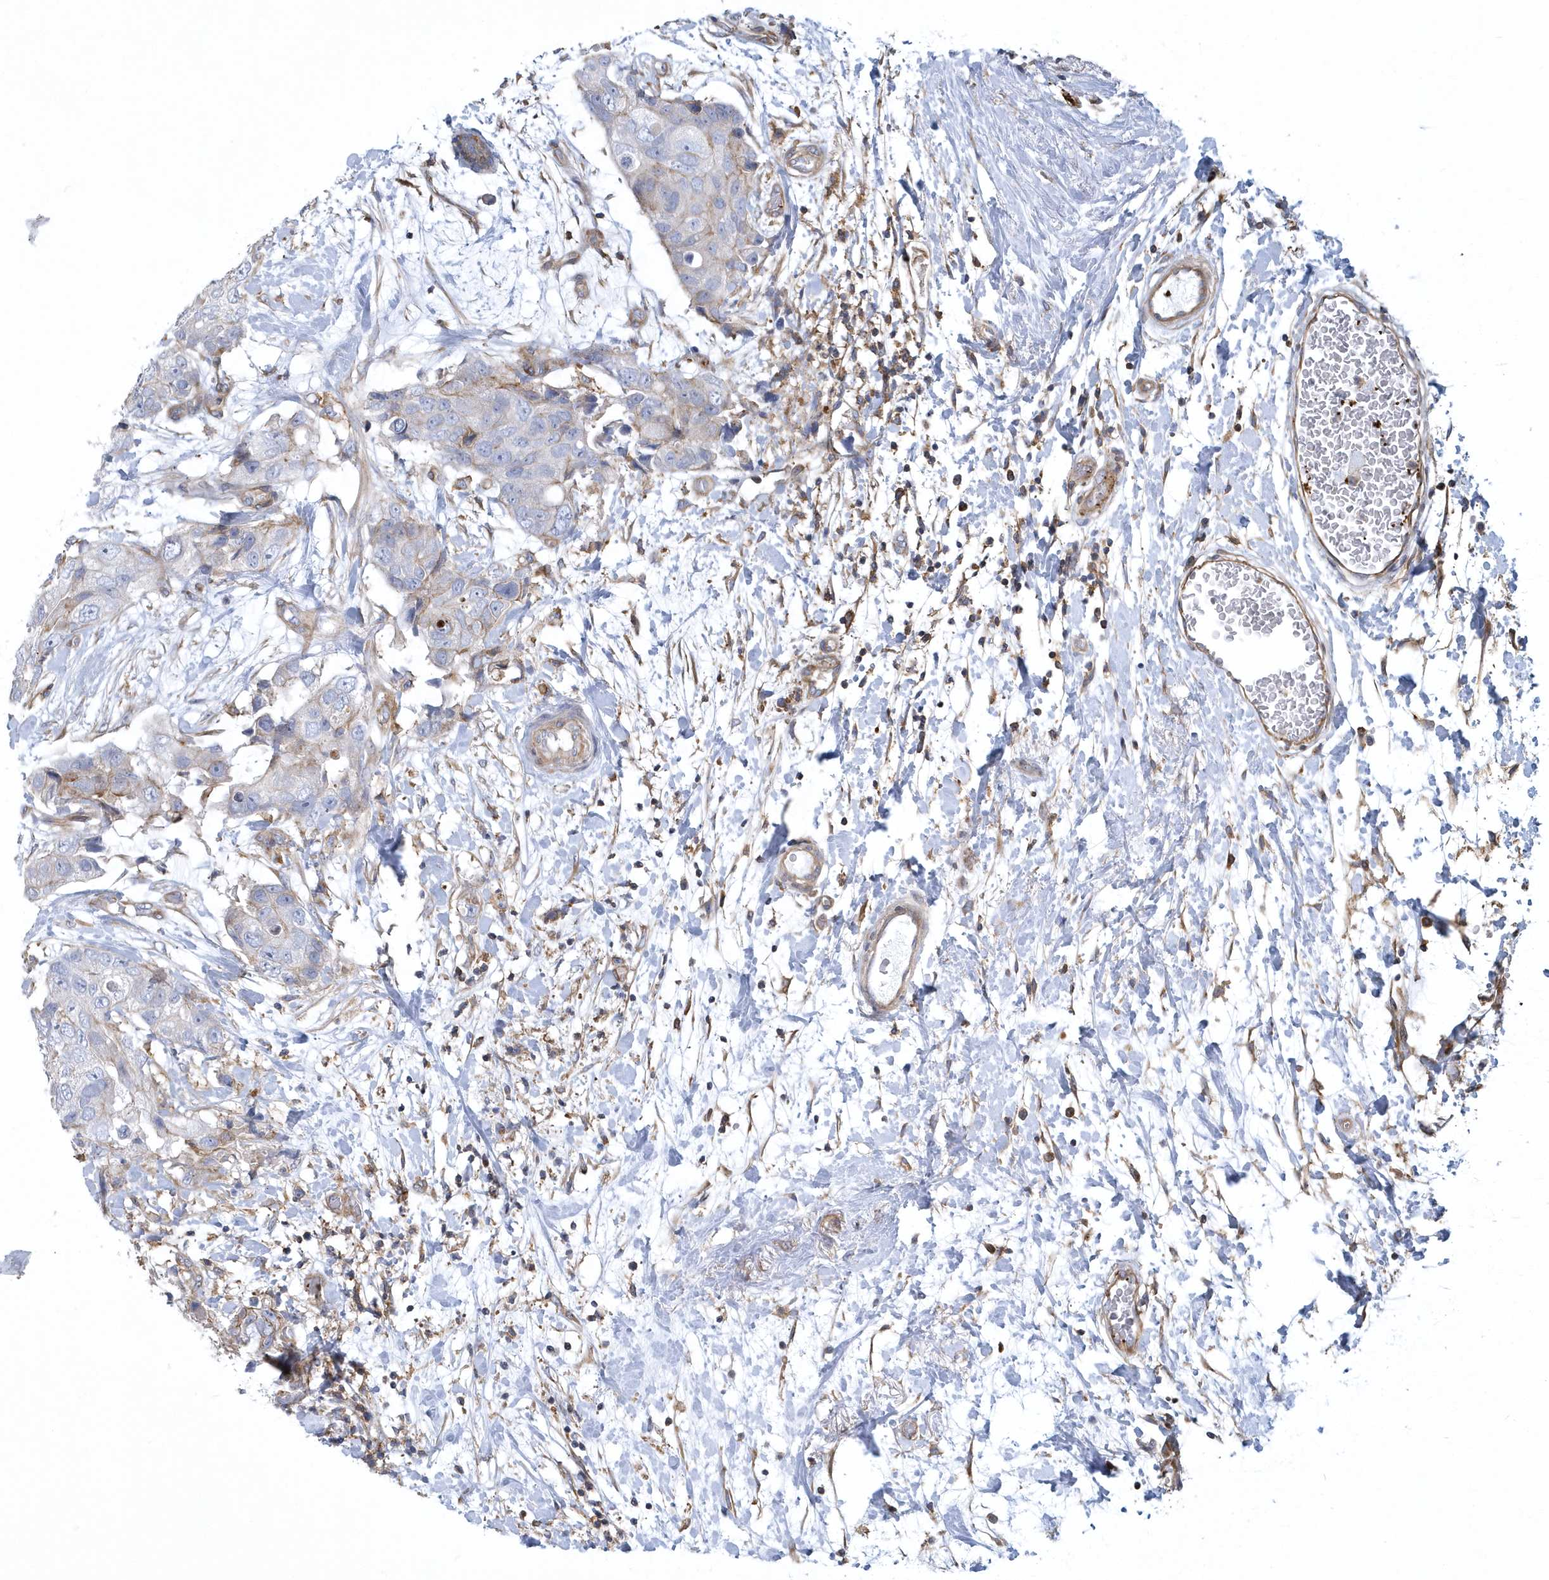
{"staining": {"intensity": "negative", "quantity": "none", "location": "none"}, "tissue": "breast cancer", "cell_type": "Tumor cells", "image_type": "cancer", "snomed": [{"axis": "morphology", "description": "Duct carcinoma"}, {"axis": "topography", "description": "Breast"}], "caption": "Immunohistochemistry photomicrograph of breast cancer stained for a protein (brown), which reveals no staining in tumor cells. (Stains: DAB (3,3'-diaminobenzidine) immunohistochemistry with hematoxylin counter stain, Microscopy: brightfield microscopy at high magnification).", "gene": "ARAP2", "patient": {"sex": "female", "age": 62}}